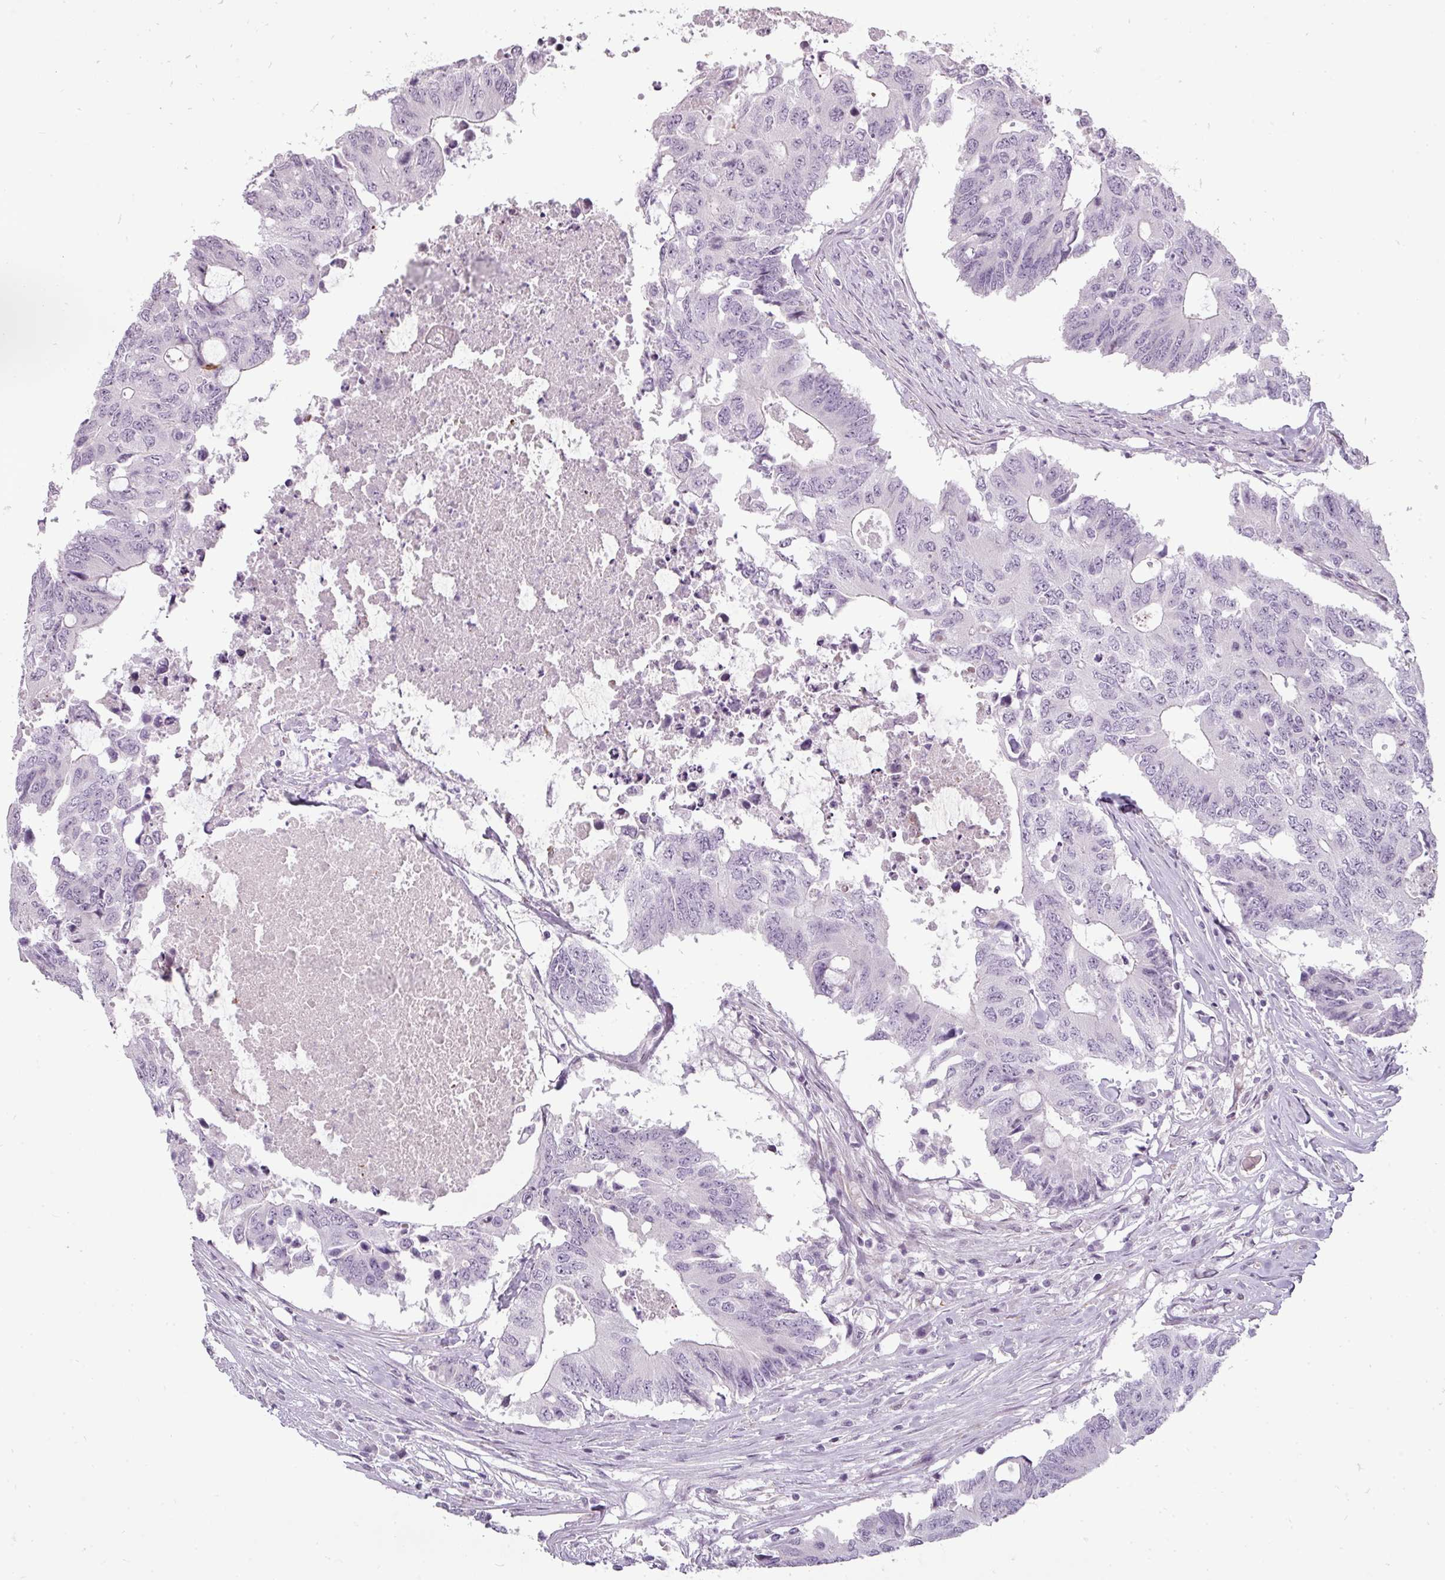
{"staining": {"intensity": "negative", "quantity": "none", "location": "none"}, "tissue": "colorectal cancer", "cell_type": "Tumor cells", "image_type": "cancer", "snomed": [{"axis": "morphology", "description": "Adenocarcinoma, NOS"}, {"axis": "topography", "description": "Colon"}], "caption": "Immunohistochemistry of human colorectal cancer reveals no positivity in tumor cells.", "gene": "CHRDL1", "patient": {"sex": "male", "age": 71}}